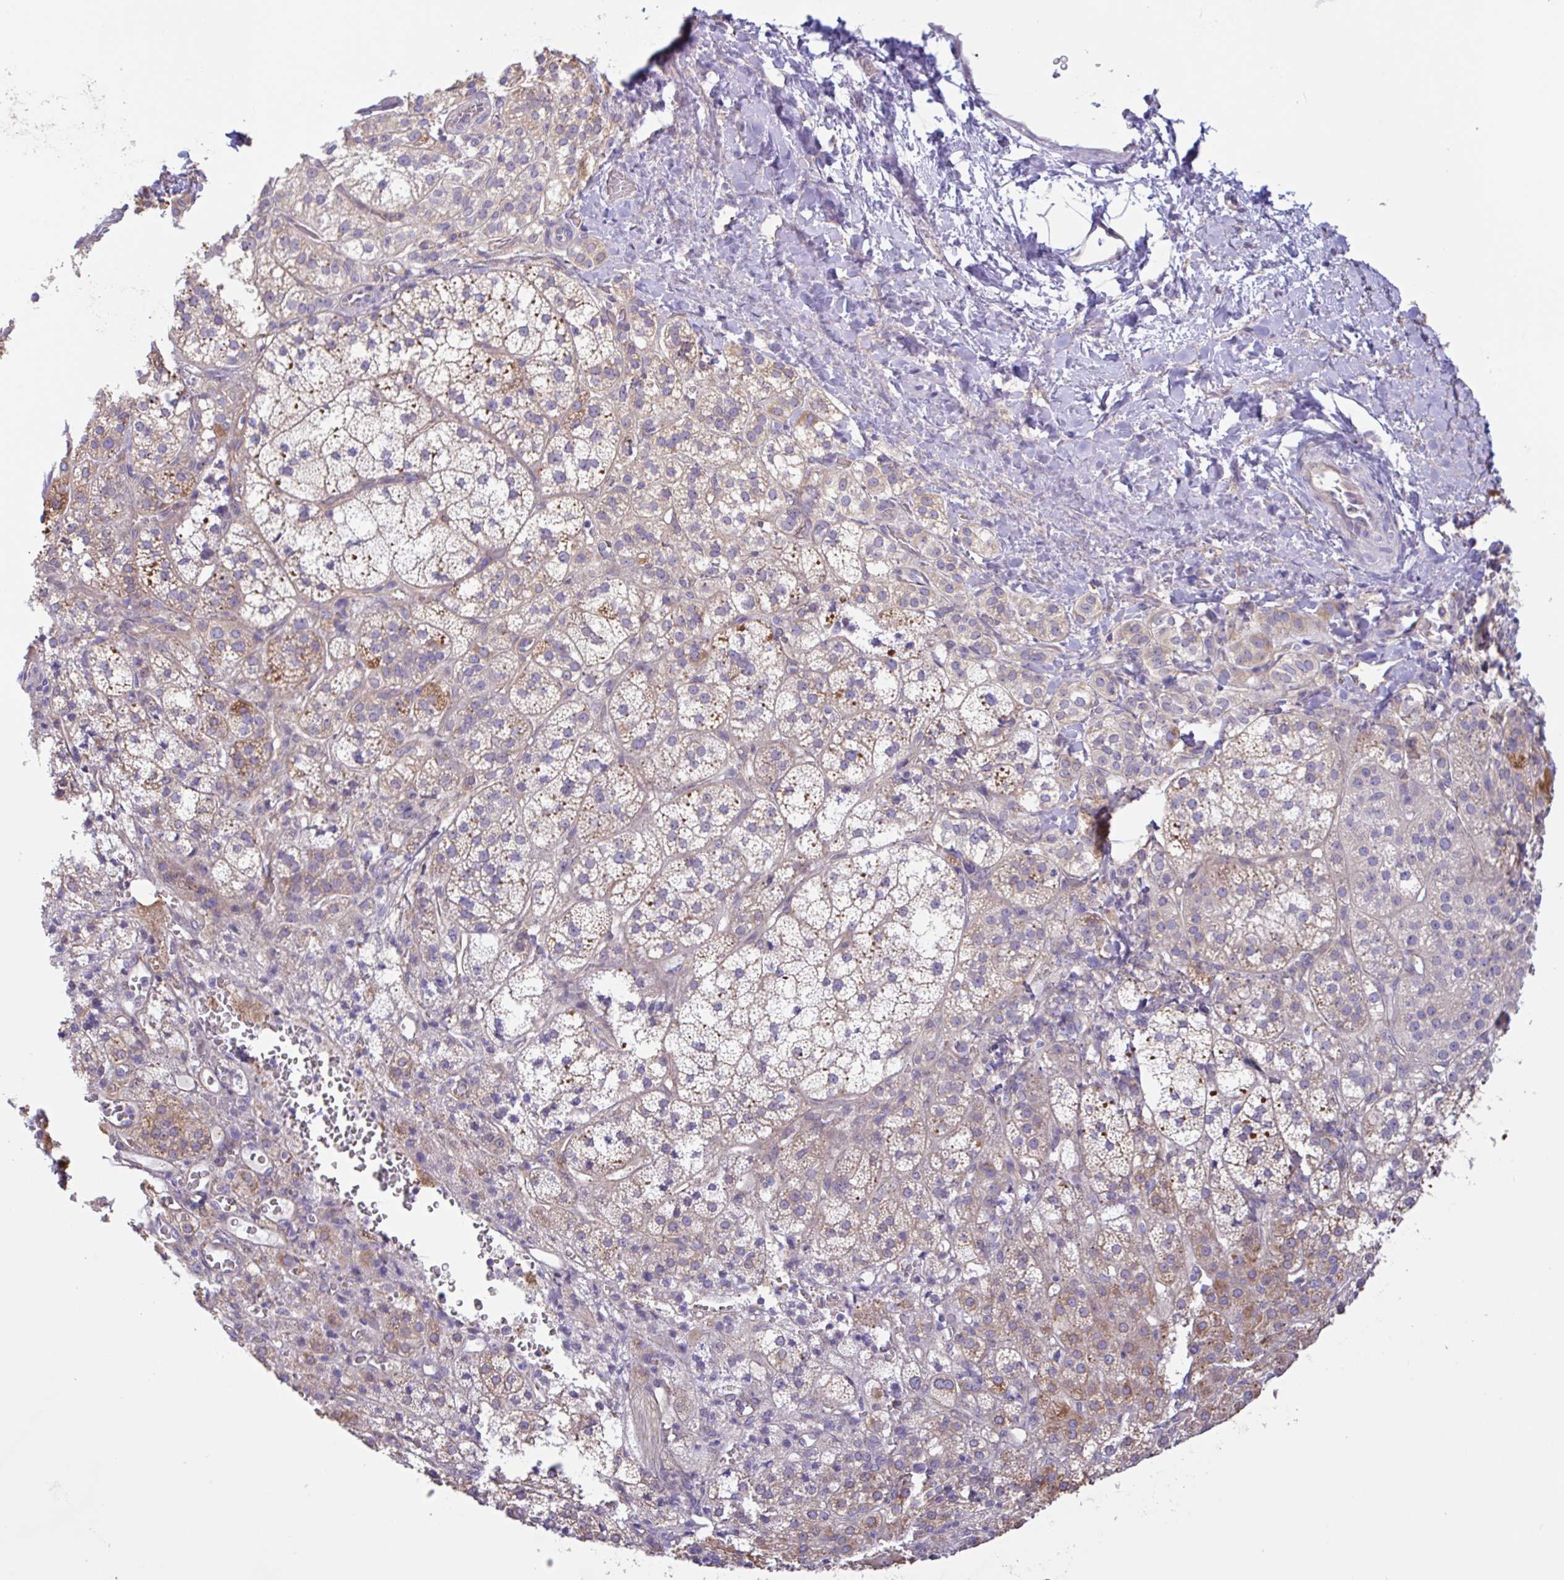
{"staining": {"intensity": "moderate", "quantity": "25%-75%", "location": "cytoplasmic/membranous"}, "tissue": "adrenal gland", "cell_type": "Glandular cells", "image_type": "normal", "snomed": [{"axis": "morphology", "description": "Normal tissue, NOS"}, {"axis": "topography", "description": "Adrenal gland"}], "caption": "Adrenal gland stained with immunohistochemistry demonstrates moderate cytoplasmic/membranous staining in approximately 25%-75% of glandular cells.", "gene": "PLCD4", "patient": {"sex": "female", "age": 60}}